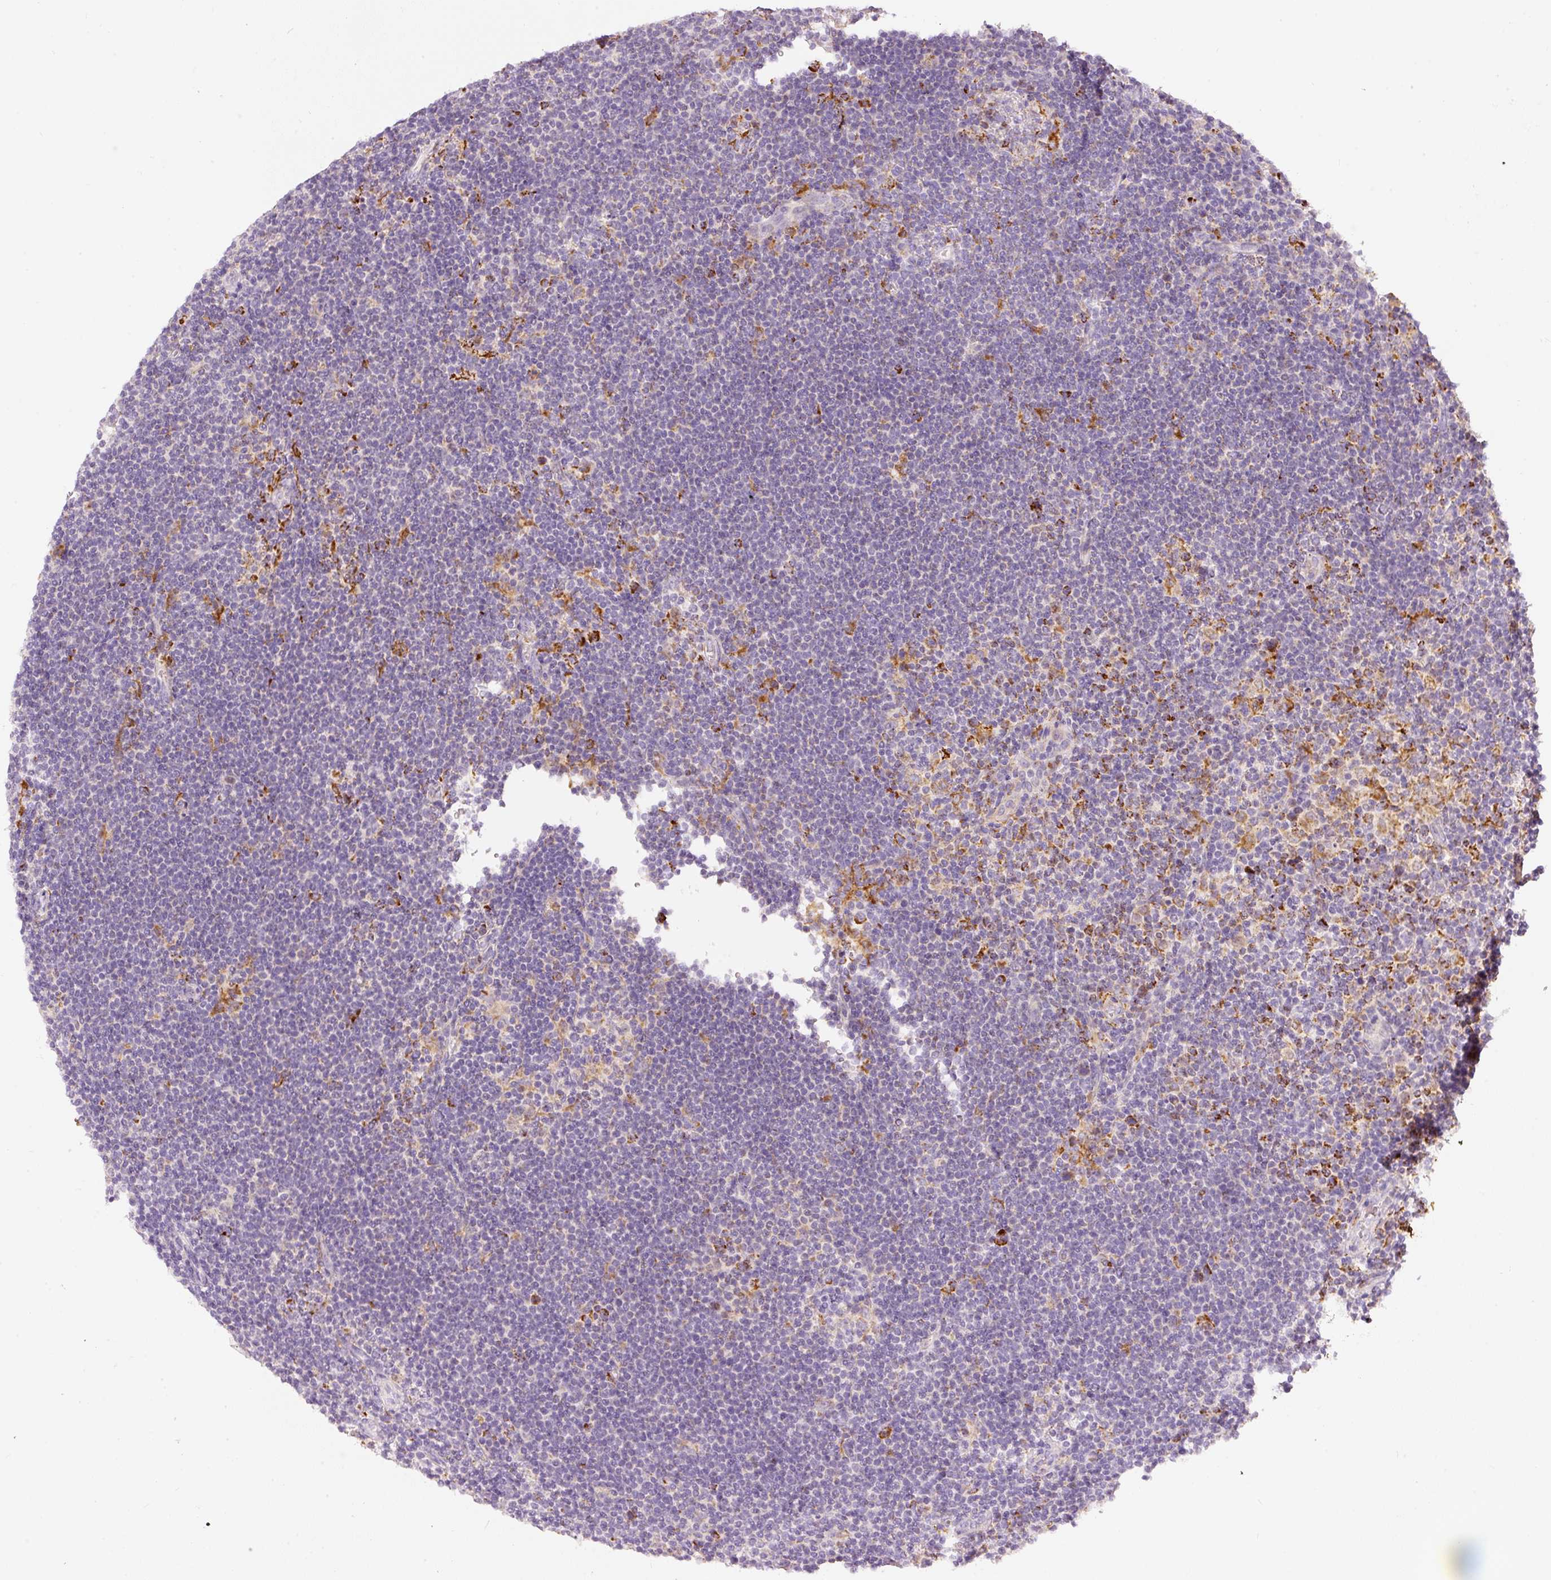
{"staining": {"intensity": "strong", "quantity": "<25%", "location": "cytoplasmic/membranous"}, "tissue": "lymphoma", "cell_type": "Tumor cells", "image_type": "cancer", "snomed": [{"axis": "morphology", "description": "Hodgkin's disease, NOS"}, {"axis": "topography", "description": "Lymph node"}], "caption": "Immunohistochemical staining of Hodgkin's disease demonstrates medium levels of strong cytoplasmic/membranous positivity in about <25% of tumor cells. The staining is performed using DAB (3,3'-diaminobenzidine) brown chromogen to label protein expression. The nuclei are counter-stained blue using hematoxylin.", "gene": "MTHFD2", "patient": {"sex": "female", "age": 57}}